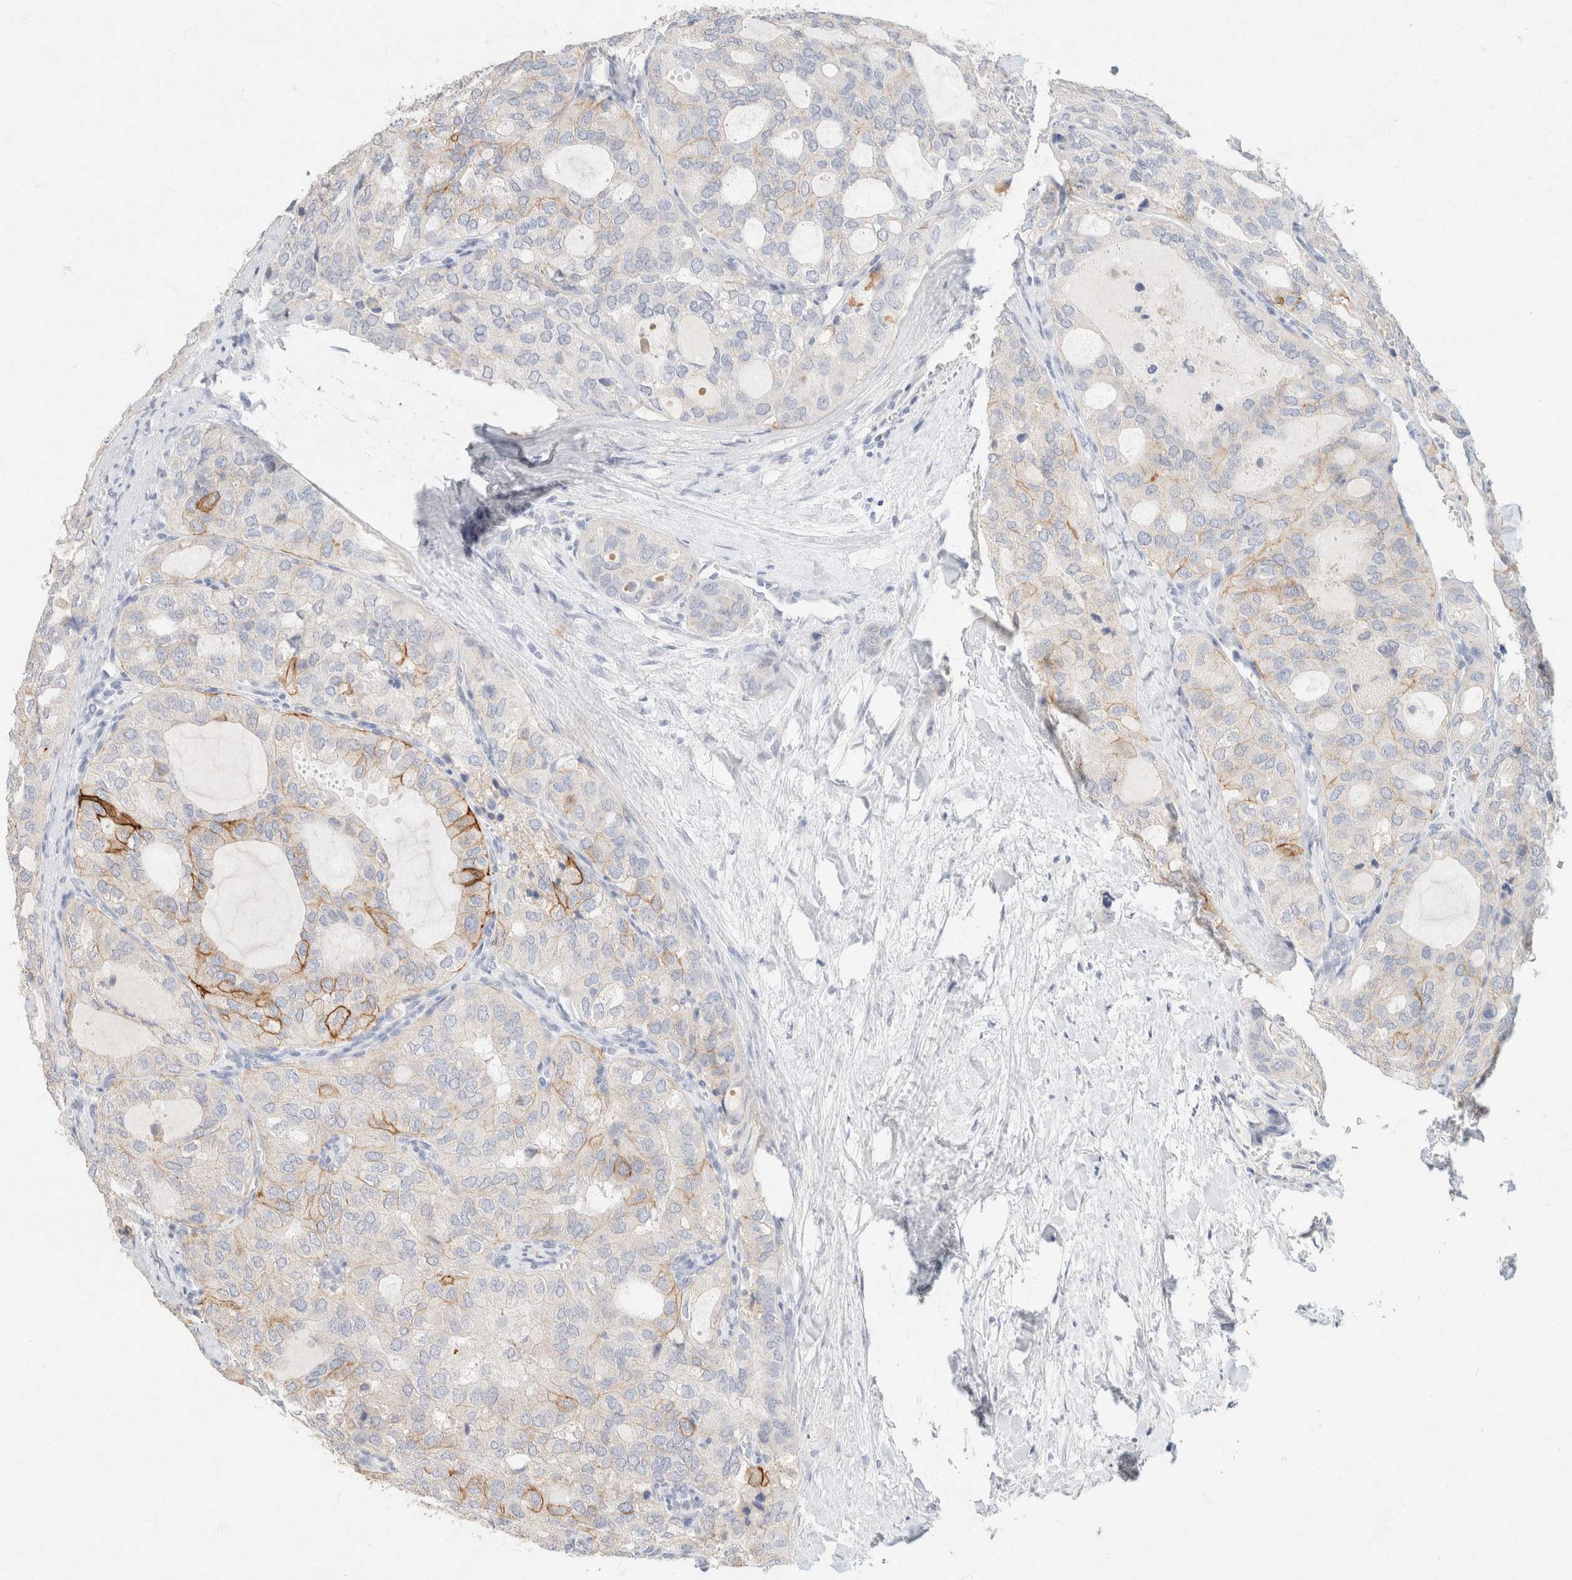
{"staining": {"intensity": "moderate", "quantity": "<25%", "location": "cytoplasmic/membranous"}, "tissue": "thyroid cancer", "cell_type": "Tumor cells", "image_type": "cancer", "snomed": [{"axis": "morphology", "description": "Follicular adenoma carcinoma, NOS"}, {"axis": "topography", "description": "Thyroid gland"}], "caption": "Immunohistochemistry image of neoplastic tissue: thyroid cancer stained using IHC displays low levels of moderate protein expression localized specifically in the cytoplasmic/membranous of tumor cells, appearing as a cytoplasmic/membranous brown color.", "gene": "CA12", "patient": {"sex": "male", "age": 75}}